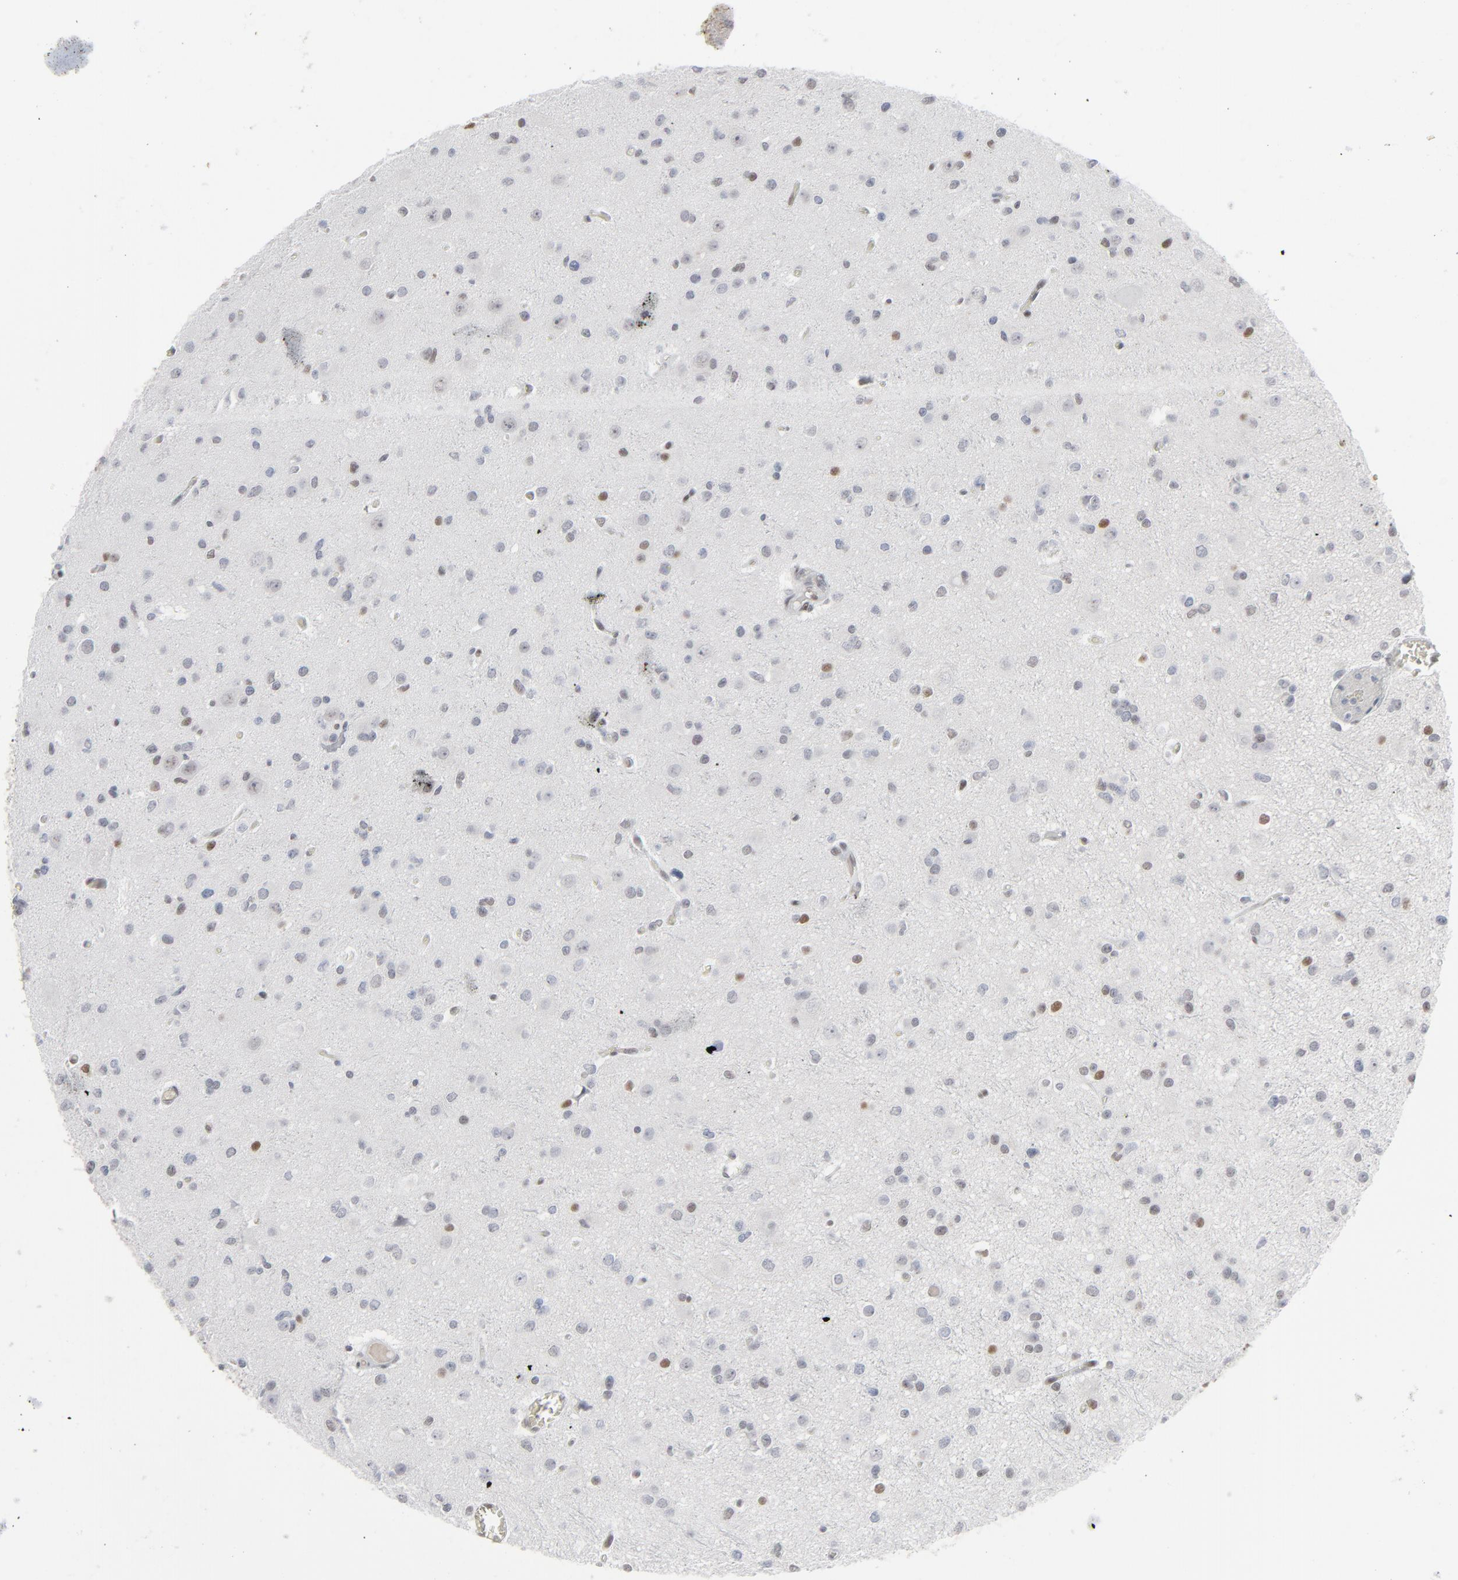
{"staining": {"intensity": "weak", "quantity": "<25%", "location": "nuclear"}, "tissue": "glioma", "cell_type": "Tumor cells", "image_type": "cancer", "snomed": [{"axis": "morphology", "description": "Glioma, malignant, Low grade"}, {"axis": "topography", "description": "Brain"}], "caption": "Tumor cells are negative for protein expression in human malignant glioma (low-grade).", "gene": "ATF7", "patient": {"sex": "male", "age": 42}}